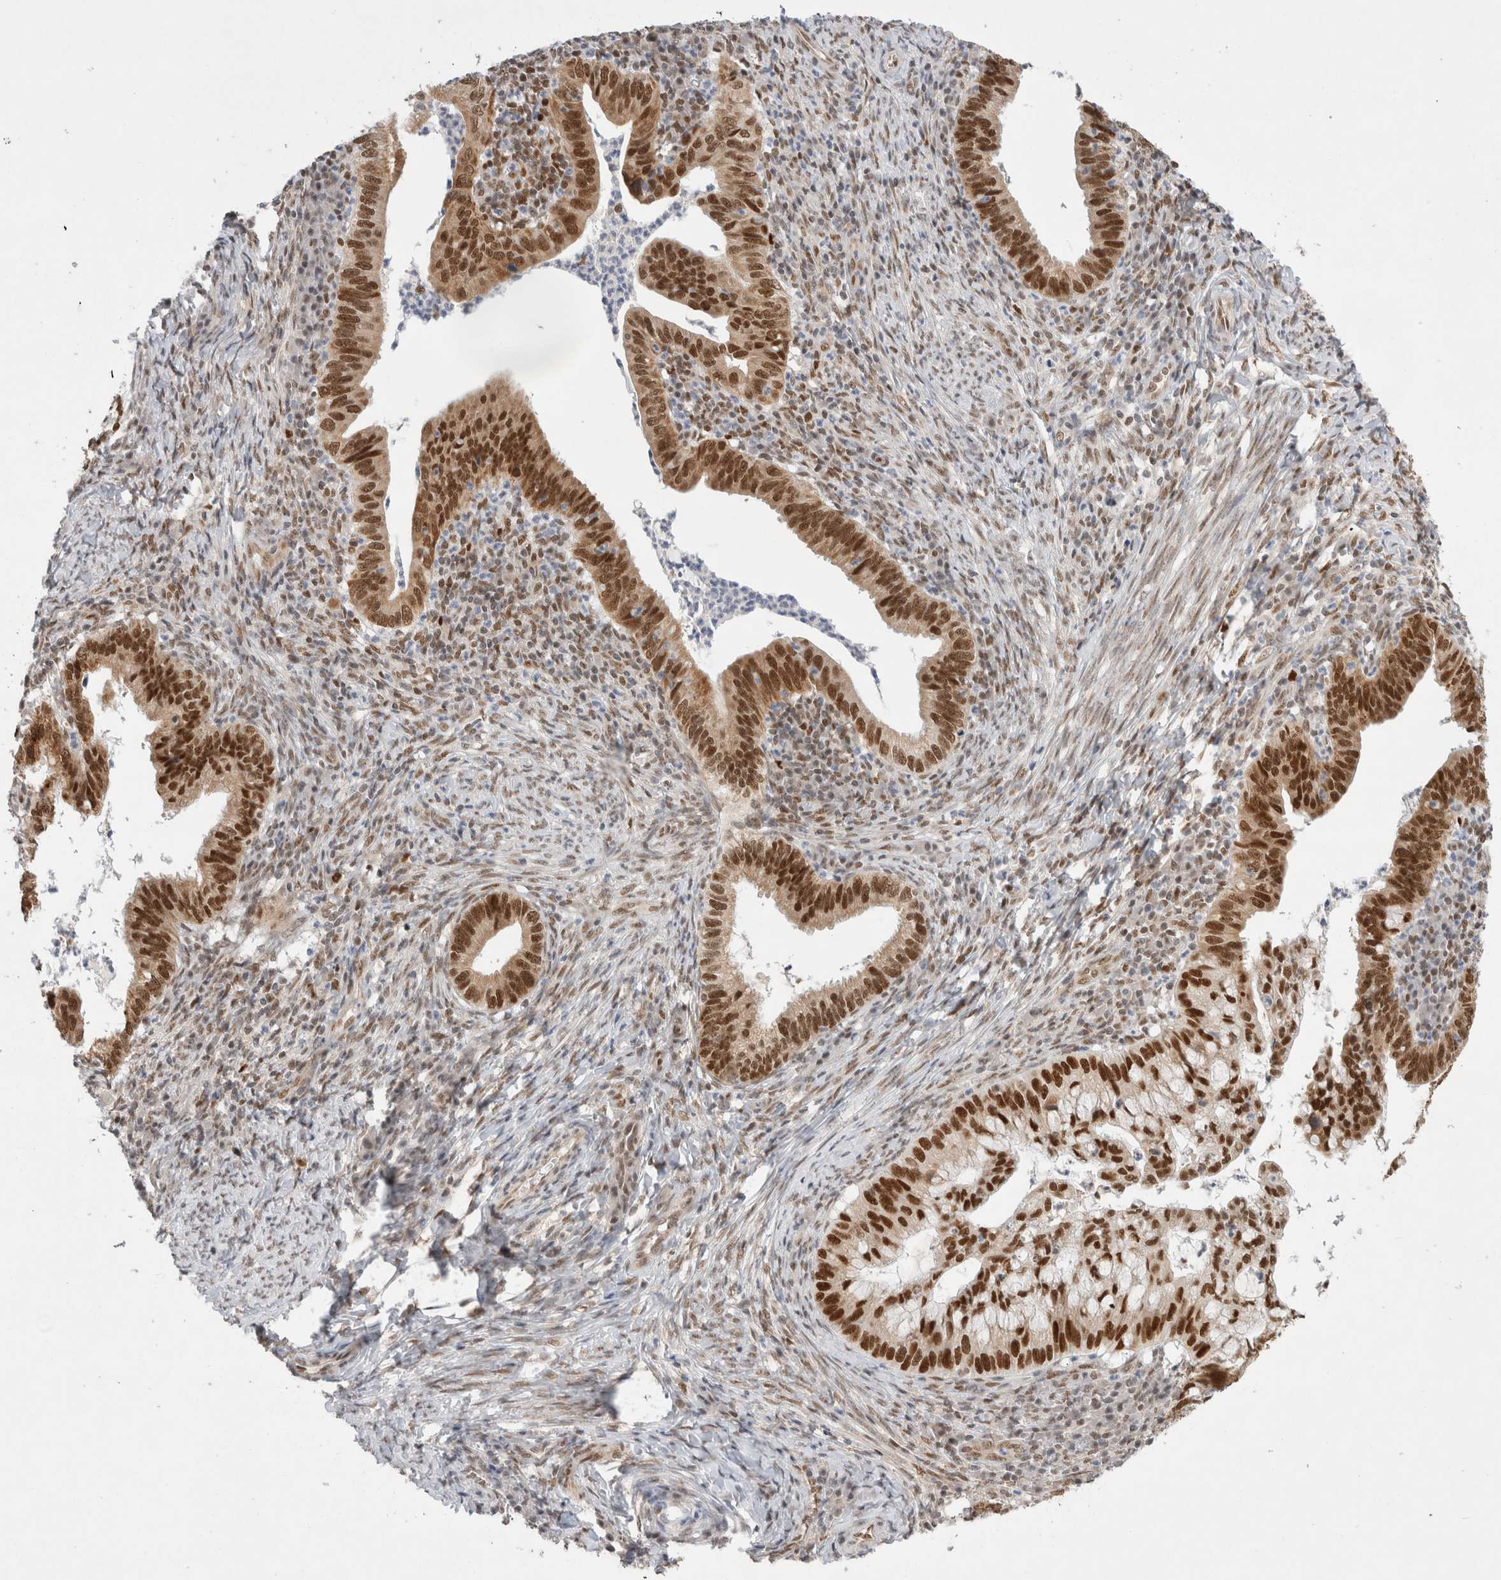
{"staining": {"intensity": "strong", "quantity": ">75%", "location": "nuclear"}, "tissue": "cervical cancer", "cell_type": "Tumor cells", "image_type": "cancer", "snomed": [{"axis": "morphology", "description": "Adenocarcinoma, NOS"}, {"axis": "topography", "description": "Cervix"}], "caption": "The image displays staining of adenocarcinoma (cervical), revealing strong nuclear protein staining (brown color) within tumor cells.", "gene": "GTF2I", "patient": {"sex": "female", "age": 36}}